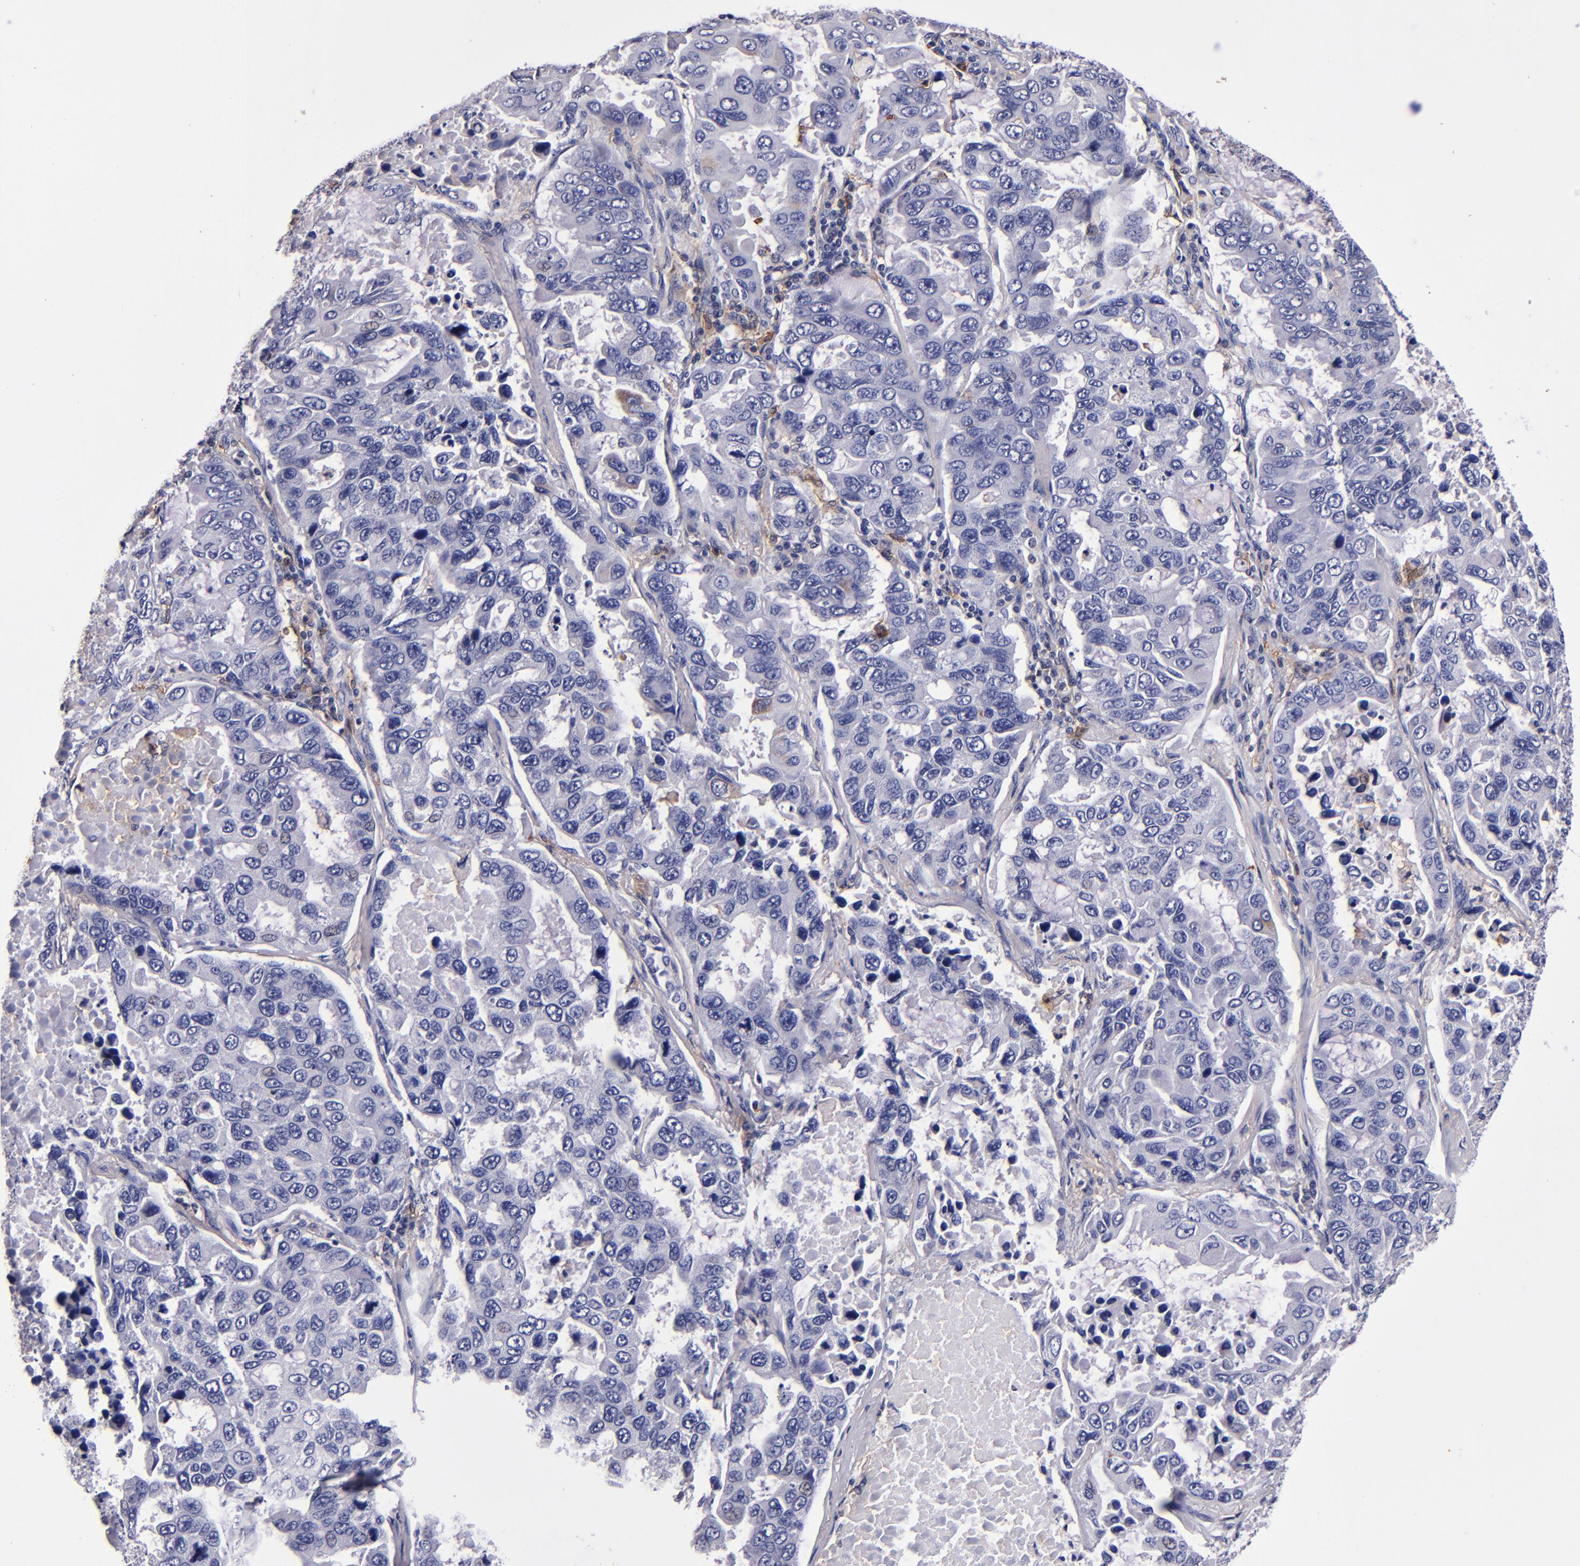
{"staining": {"intensity": "weak", "quantity": "<25%", "location": "cytoplasmic/membranous"}, "tissue": "lung cancer", "cell_type": "Tumor cells", "image_type": "cancer", "snomed": [{"axis": "morphology", "description": "Adenocarcinoma, NOS"}, {"axis": "topography", "description": "Lung"}], "caption": "Human lung cancer stained for a protein using immunohistochemistry shows no positivity in tumor cells.", "gene": "SIRPA", "patient": {"sex": "male", "age": 64}}